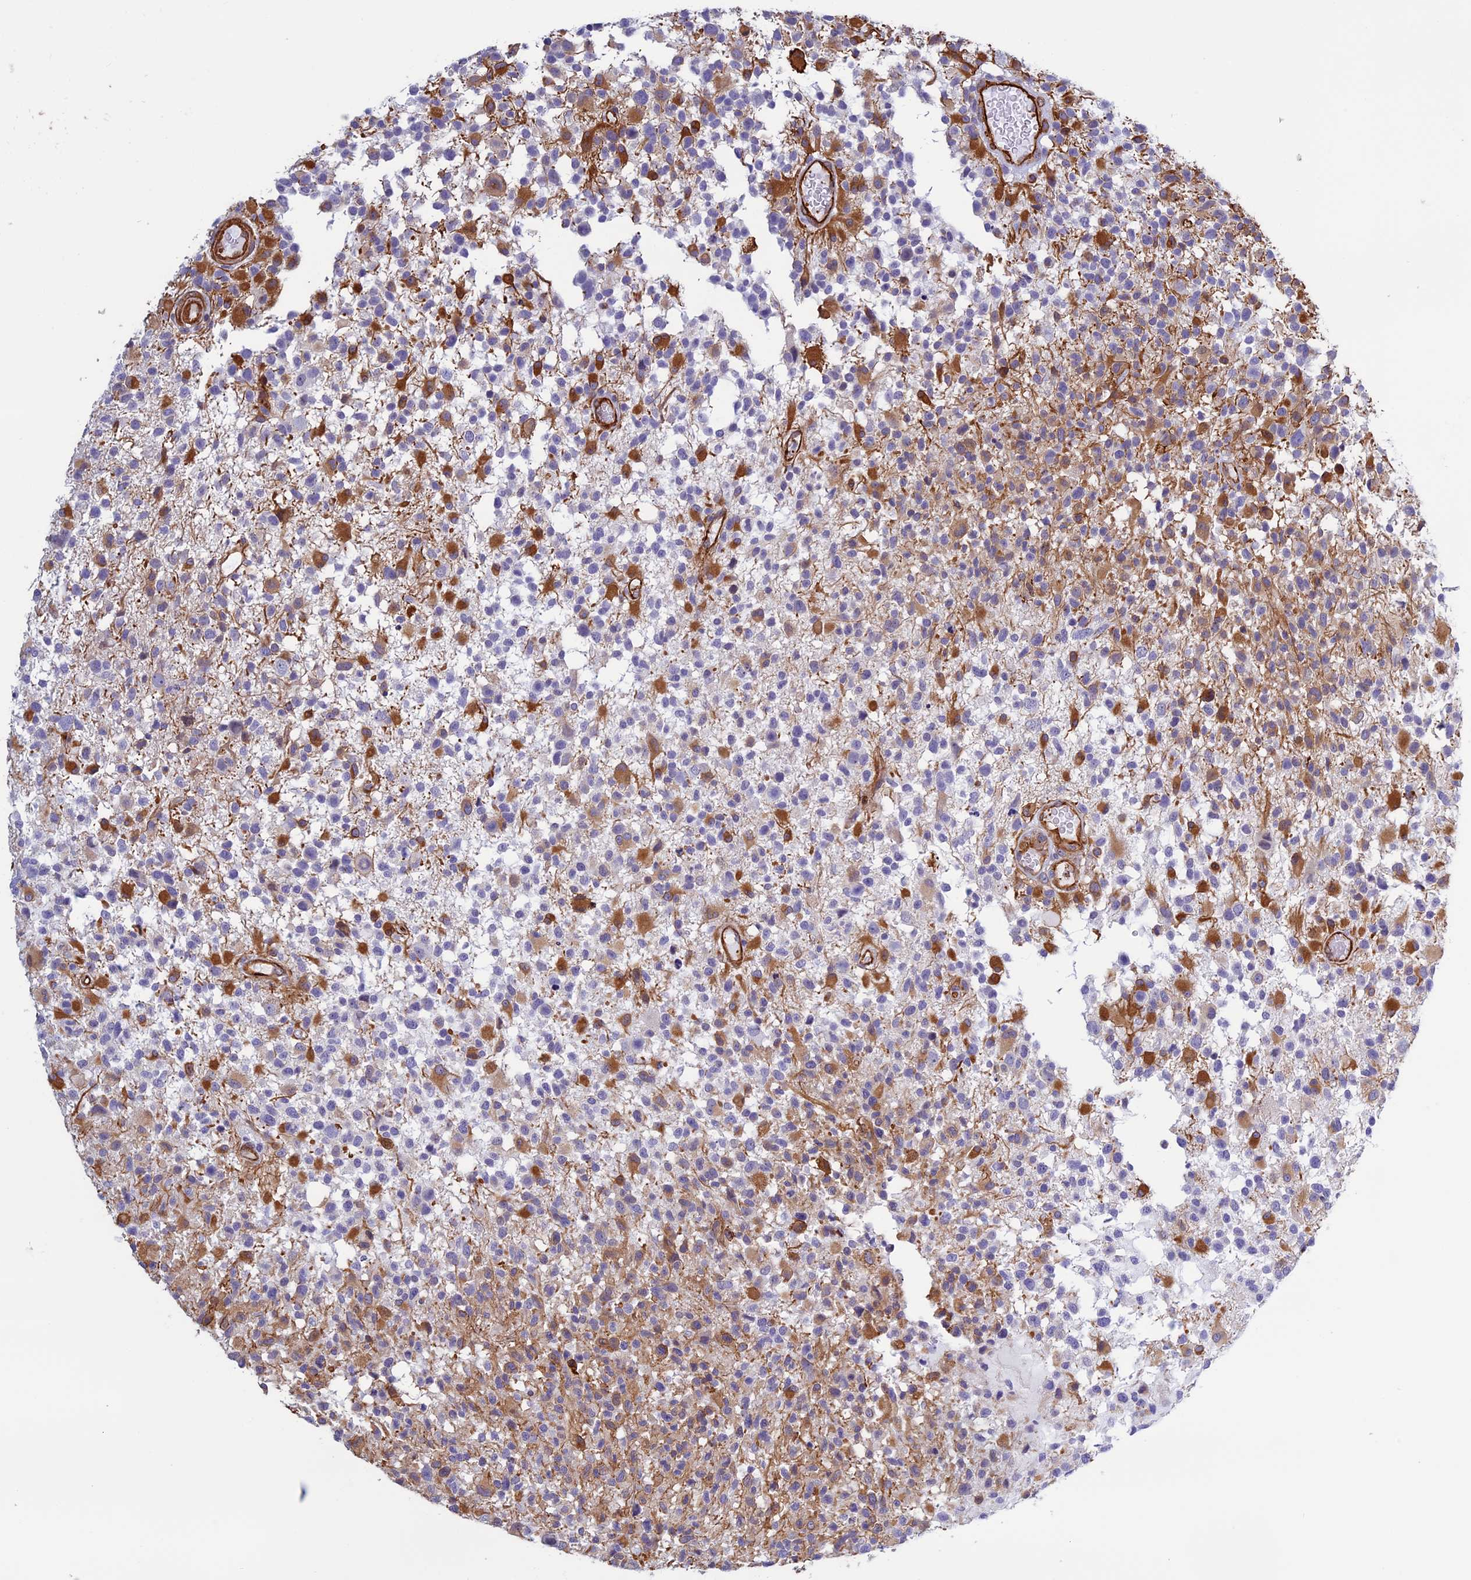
{"staining": {"intensity": "moderate", "quantity": "<25%", "location": "cytoplasmic/membranous"}, "tissue": "glioma", "cell_type": "Tumor cells", "image_type": "cancer", "snomed": [{"axis": "morphology", "description": "Glioma, malignant, High grade"}, {"axis": "morphology", "description": "Glioblastoma, NOS"}, {"axis": "topography", "description": "Brain"}], "caption": "Immunohistochemistry staining of glioblastoma, which demonstrates low levels of moderate cytoplasmic/membranous expression in about <25% of tumor cells indicating moderate cytoplasmic/membranous protein staining. The staining was performed using DAB (brown) for protein detection and nuclei were counterstained in hematoxylin (blue).", "gene": "ANGPTL2", "patient": {"sex": "male", "age": 60}}